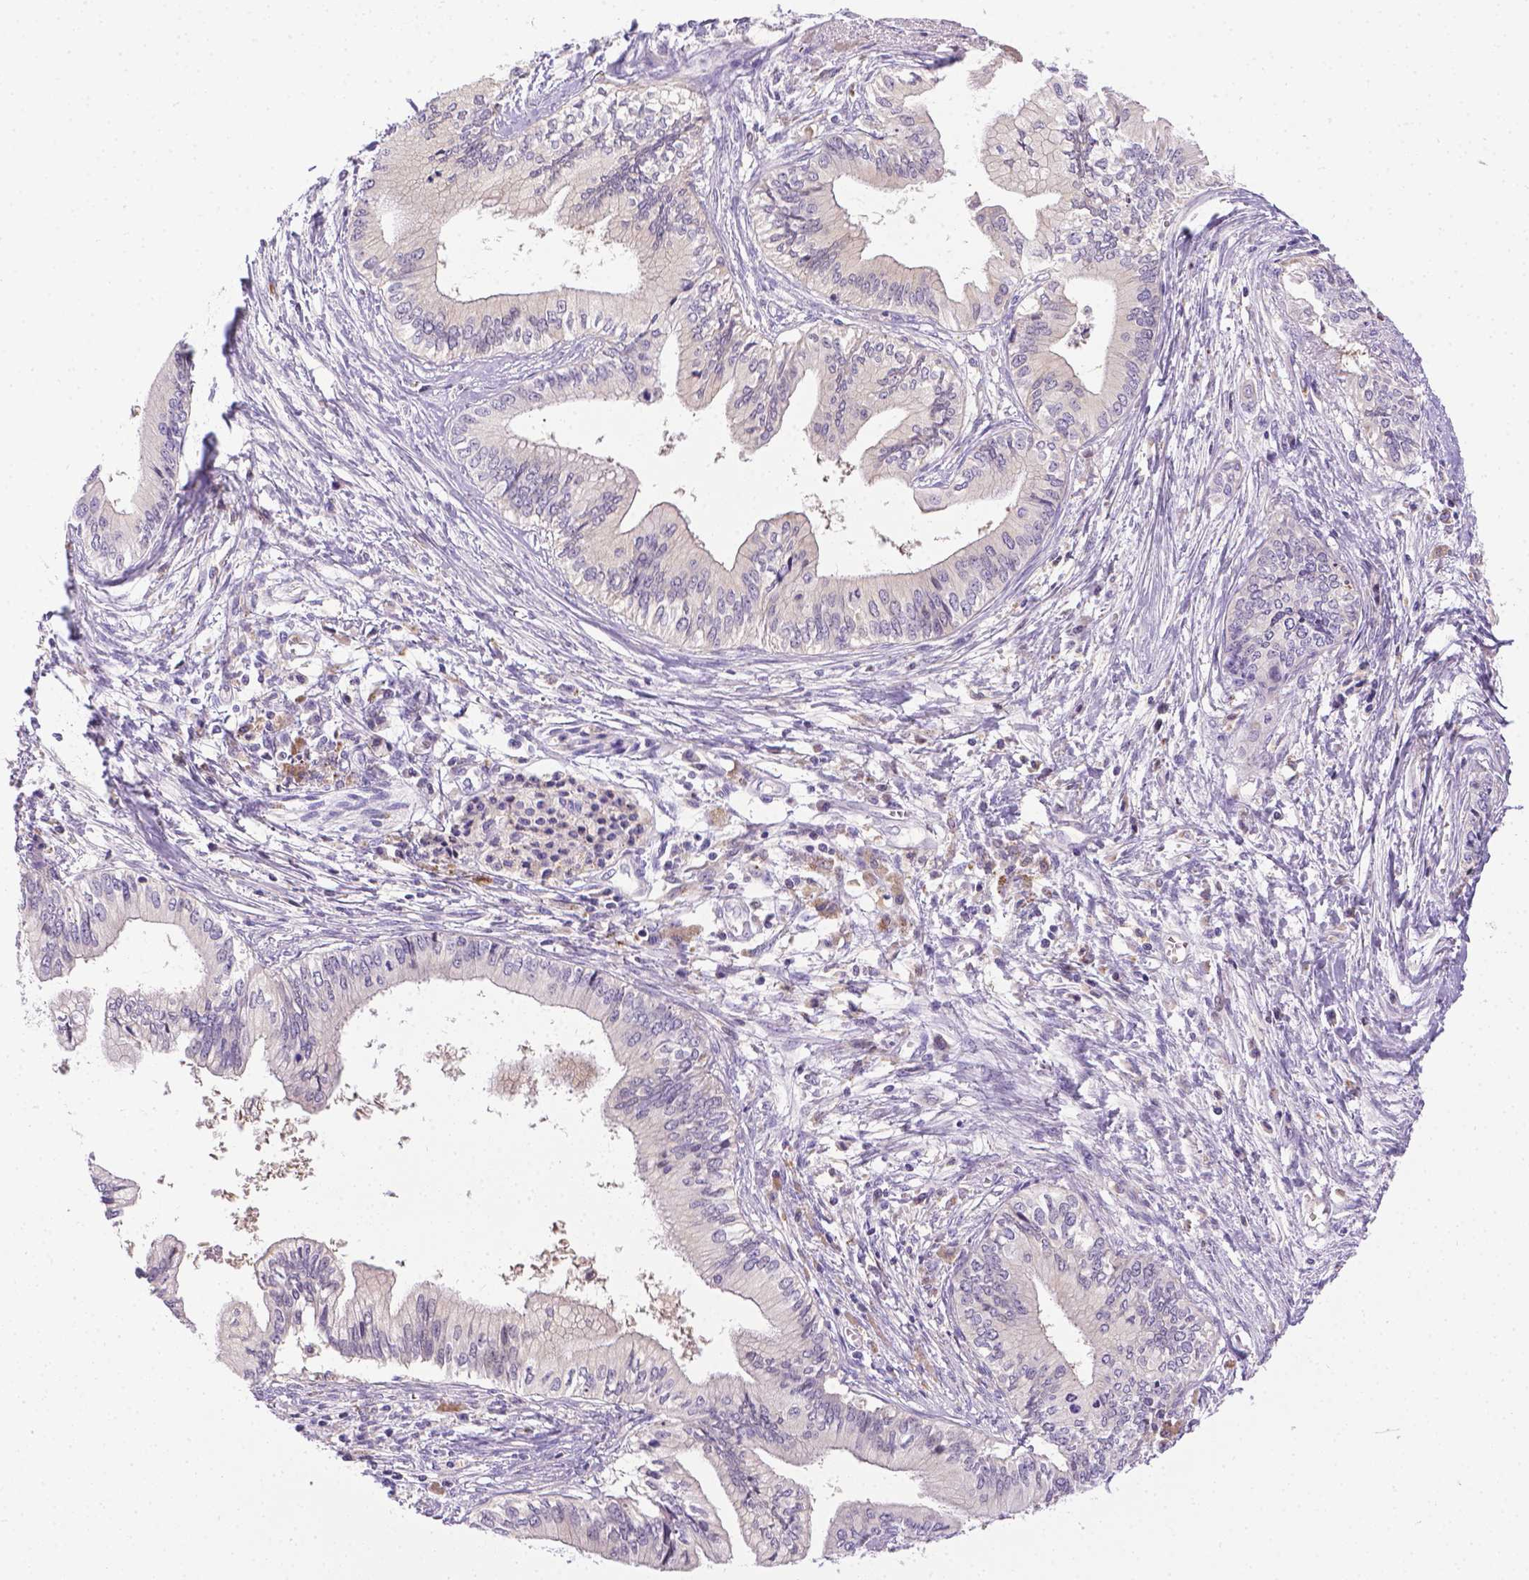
{"staining": {"intensity": "negative", "quantity": "none", "location": "none"}, "tissue": "pancreatic cancer", "cell_type": "Tumor cells", "image_type": "cancer", "snomed": [{"axis": "morphology", "description": "Adenocarcinoma, NOS"}, {"axis": "topography", "description": "Pancreas"}], "caption": "IHC photomicrograph of pancreatic adenocarcinoma stained for a protein (brown), which reveals no staining in tumor cells. Brightfield microscopy of immunohistochemistry stained with DAB (brown) and hematoxylin (blue), captured at high magnification.", "gene": "TM4SF18", "patient": {"sex": "female", "age": 61}}